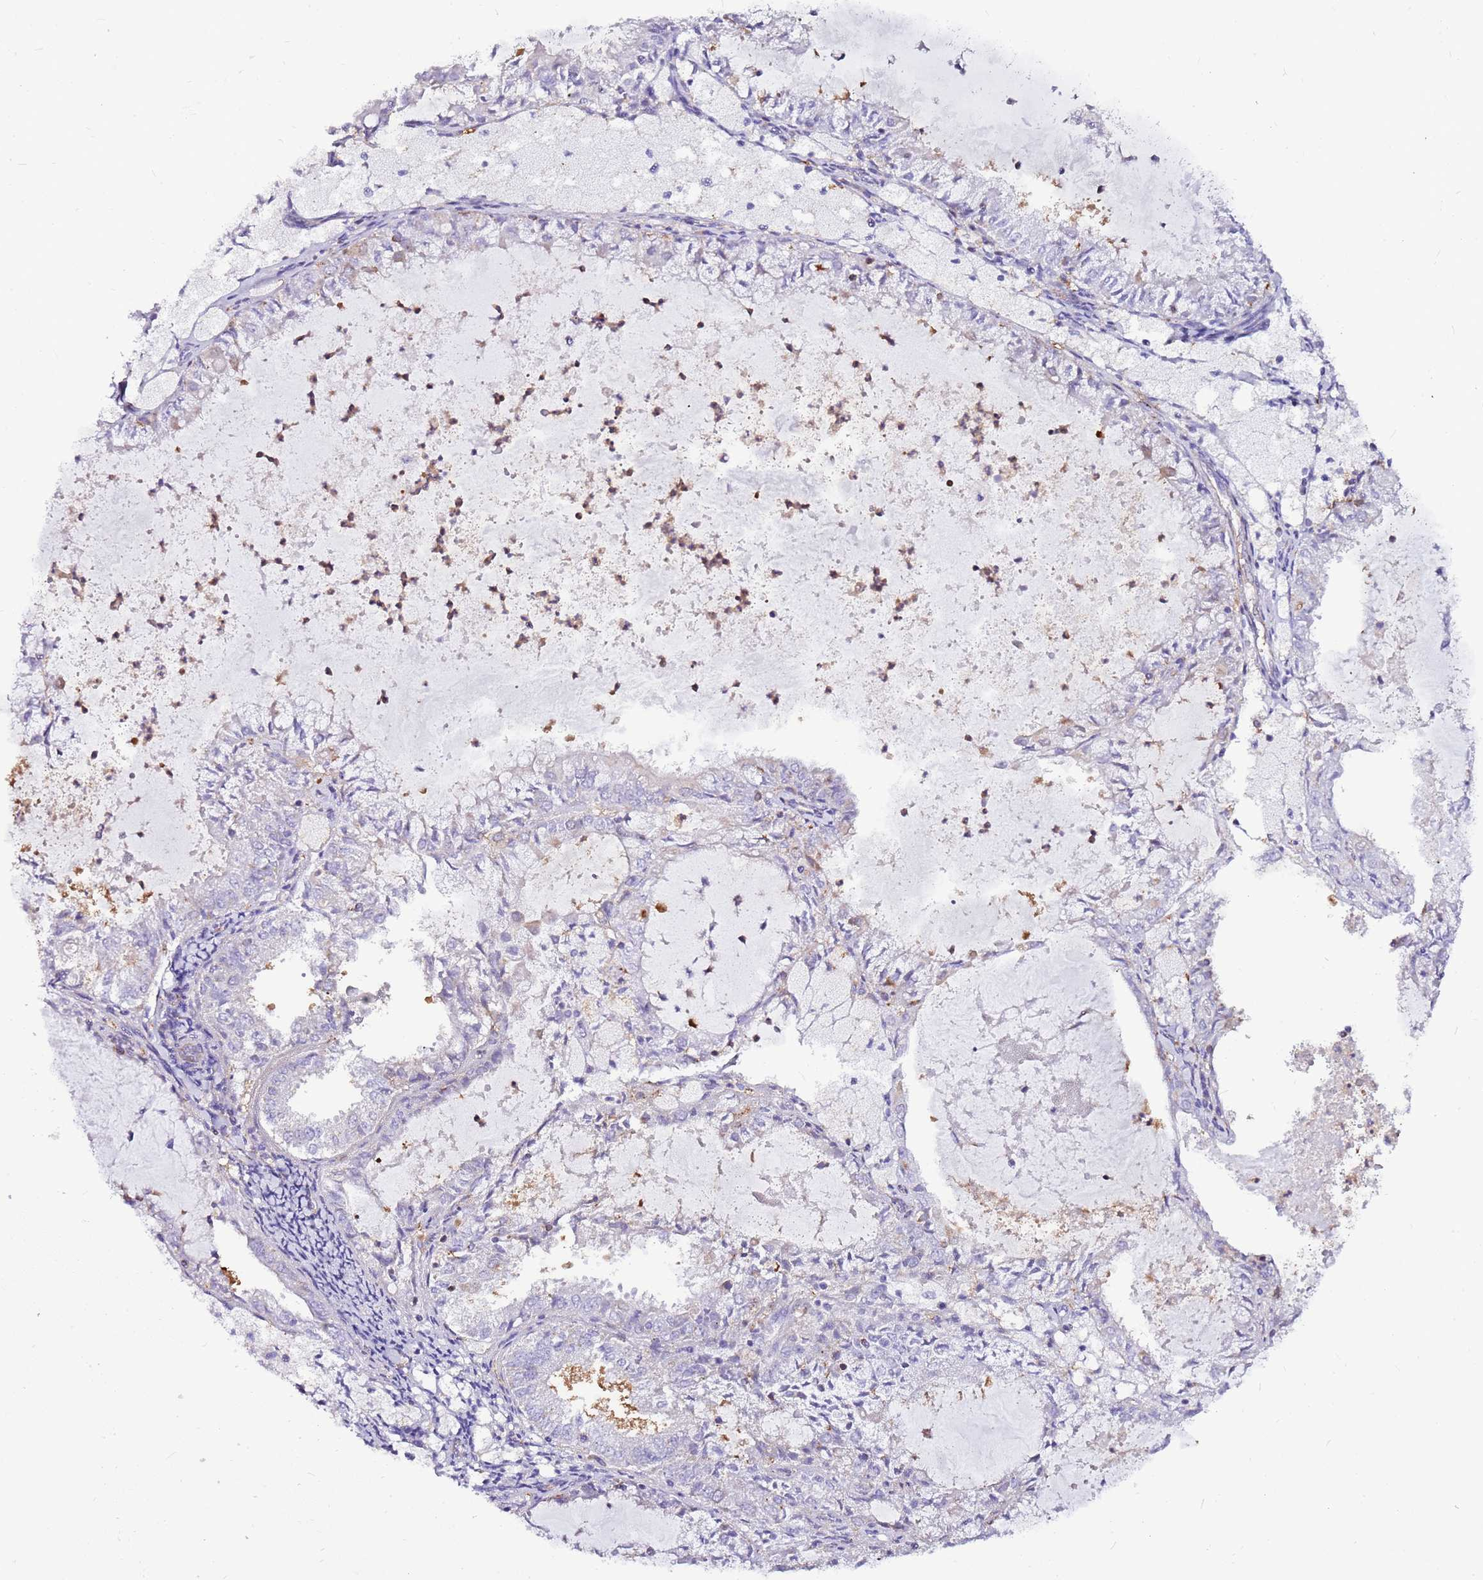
{"staining": {"intensity": "negative", "quantity": "none", "location": "none"}, "tissue": "endometrial cancer", "cell_type": "Tumor cells", "image_type": "cancer", "snomed": [{"axis": "morphology", "description": "Adenocarcinoma, NOS"}, {"axis": "topography", "description": "Endometrium"}], "caption": "Human adenocarcinoma (endometrial) stained for a protein using IHC reveals no staining in tumor cells.", "gene": "ATXN2L", "patient": {"sex": "female", "age": 57}}